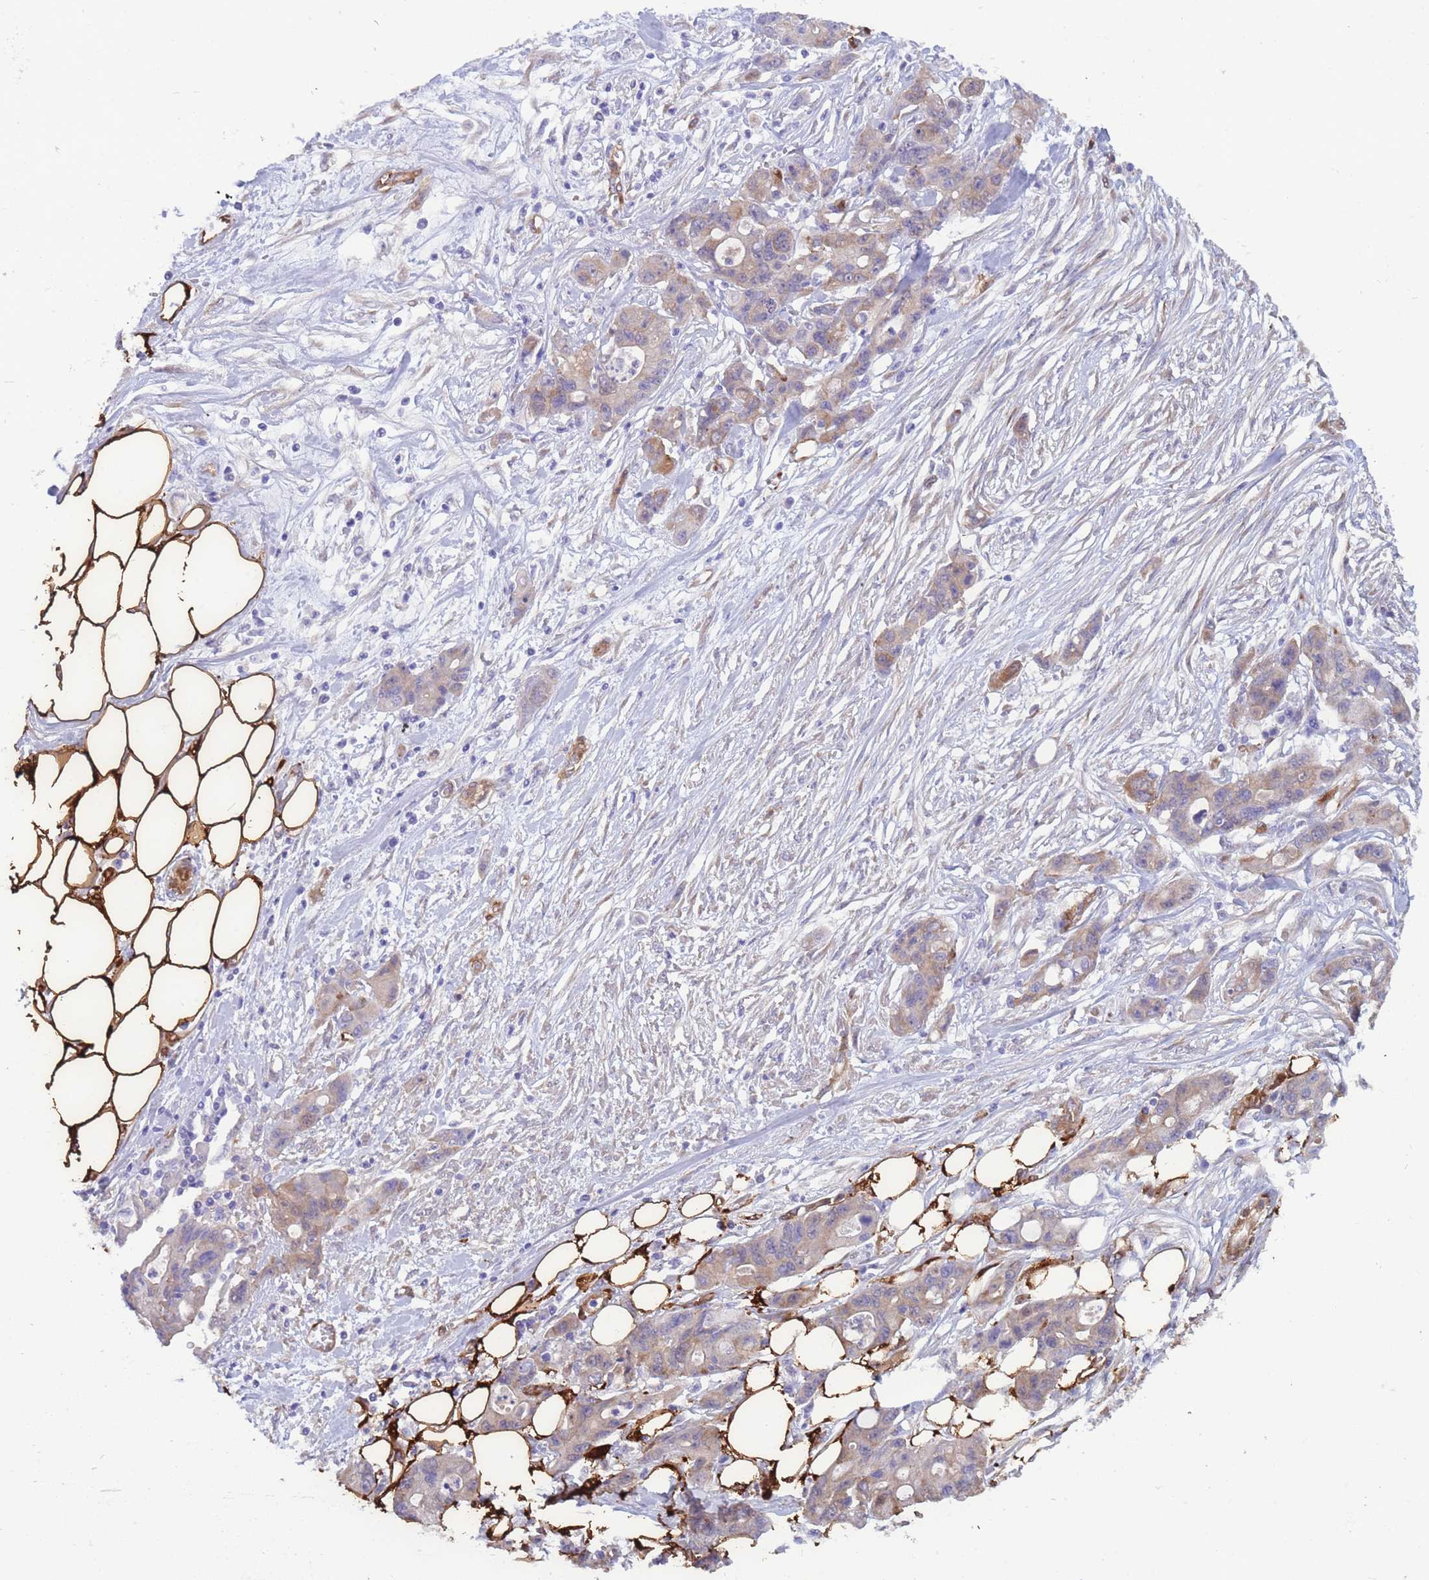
{"staining": {"intensity": "weak", "quantity": ">75%", "location": "cytoplasmic/membranous"}, "tissue": "ovarian cancer", "cell_type": "Tumor cells", "image_type": "cancer", "snomed": [{"axis": "morphology", "description": "Cystadenocarcinoma, mucinous, NOS"}, {"axis": "topography", "description": "Ovary"}], "caption": "IHC (DAB (3,3'-diaminobenzidine)) staining of human mucinous cystadenocarcinoma (ovarian) exhibits weak cytoplasmic/membranous protein staining in about >75% of tumor cells.", "gene": "EHD2", "patient": {"sex": "female", "age": 70}}